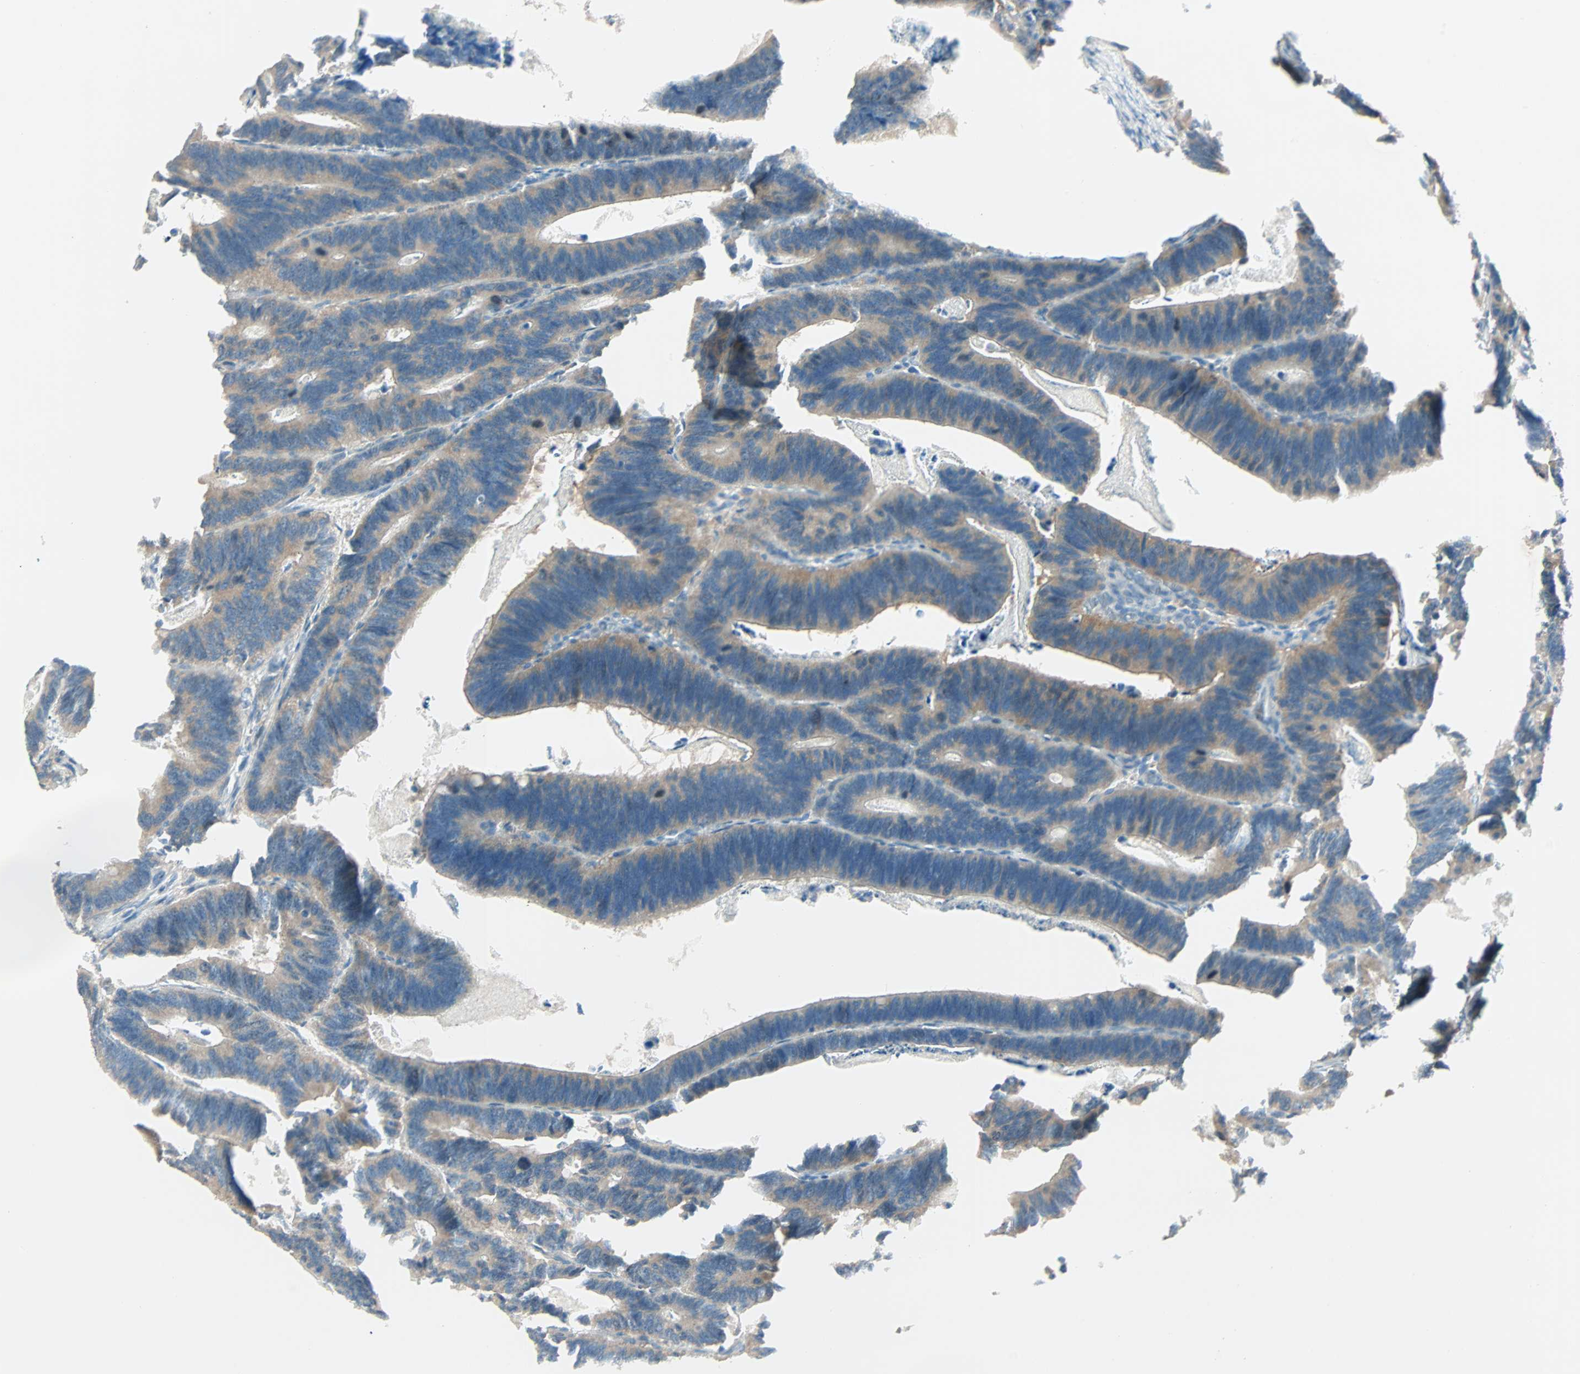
{"staining": {"intensity": "weak", "quantity": ">75%", "location": "cytoplasmic/membranous"}, "tissue": "colorectal cancer", "cell_type": "Tumor cells", "image_type": "cancer", "snomed": [{"axis": "morphology", "description": "Adenocarcinoma, NOS"}, {"axis": "topography", "description": "Colon"}], "caption": "Immunohistochemistry staining of adenocarcinoma (colorectal), which shows low levels of weak cytoplasmic/membranous staining in approximately >75% of tumor cells indicating weak cytoplasmic/membranous protein positivity. The staining was performed using DAB (brown) for protein detection and nuclei were counterstained in hematoxylin (blue).", "gene": "SMIM8", "patient": {"sex": "male", "age": 72}}